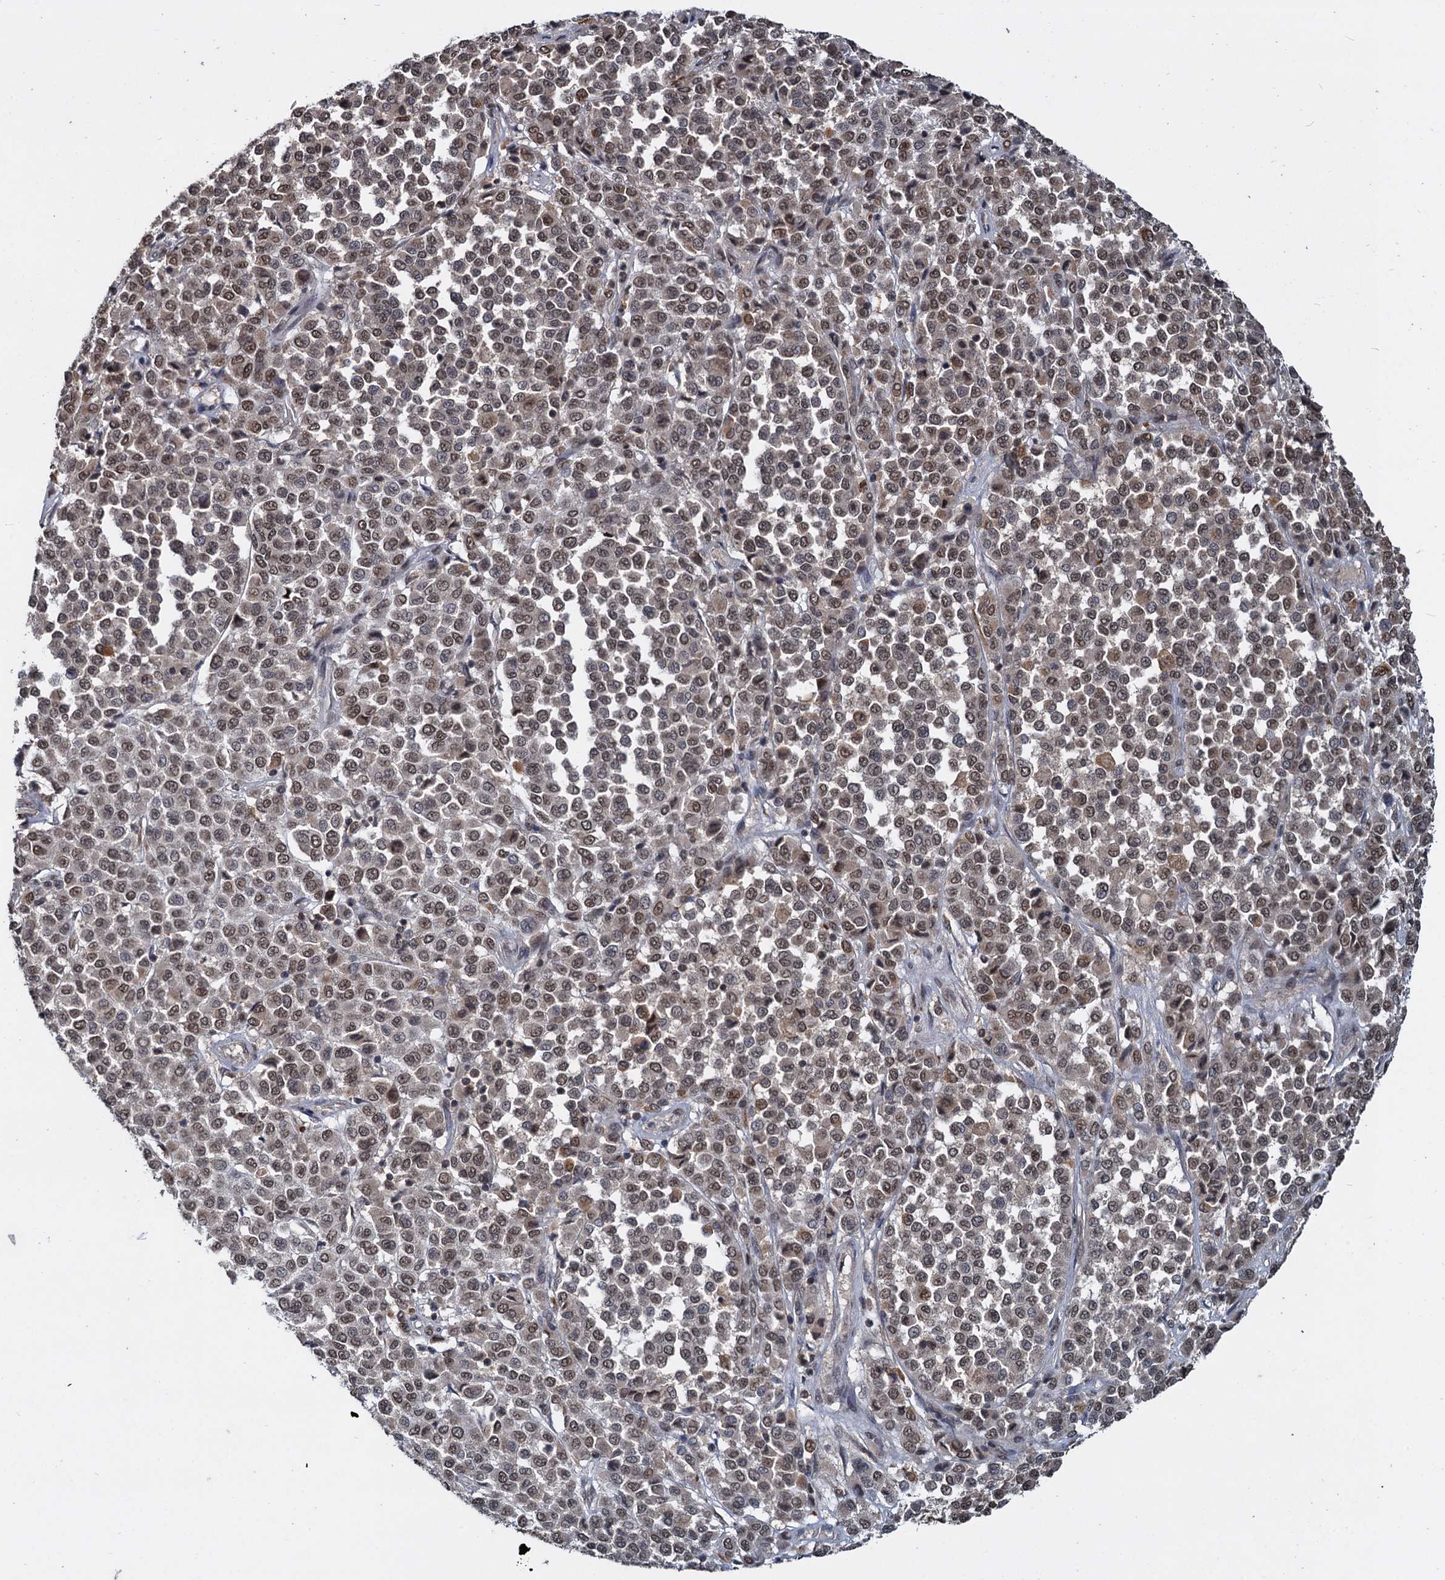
{"staining": {"intensity": "moderate", "quantity": ">75%", "location": "nuclear"}, "tissue": "melanoma", "cell_type": "Tumor cells", "image_type": "cancer", "snomed": [{"axis": "morphology", "description": "Malignant melanoma, Metastatic site"}, {"axis": "topography", "description": "Pancreas"}], "caption": "Melanoma stained for a protein (brown) demonstrates moderate nuclear positive positivity in approximately >75% of tumor cells.", "gene": "FAM216B", "patient": {"sex": "female", "age": 30}}